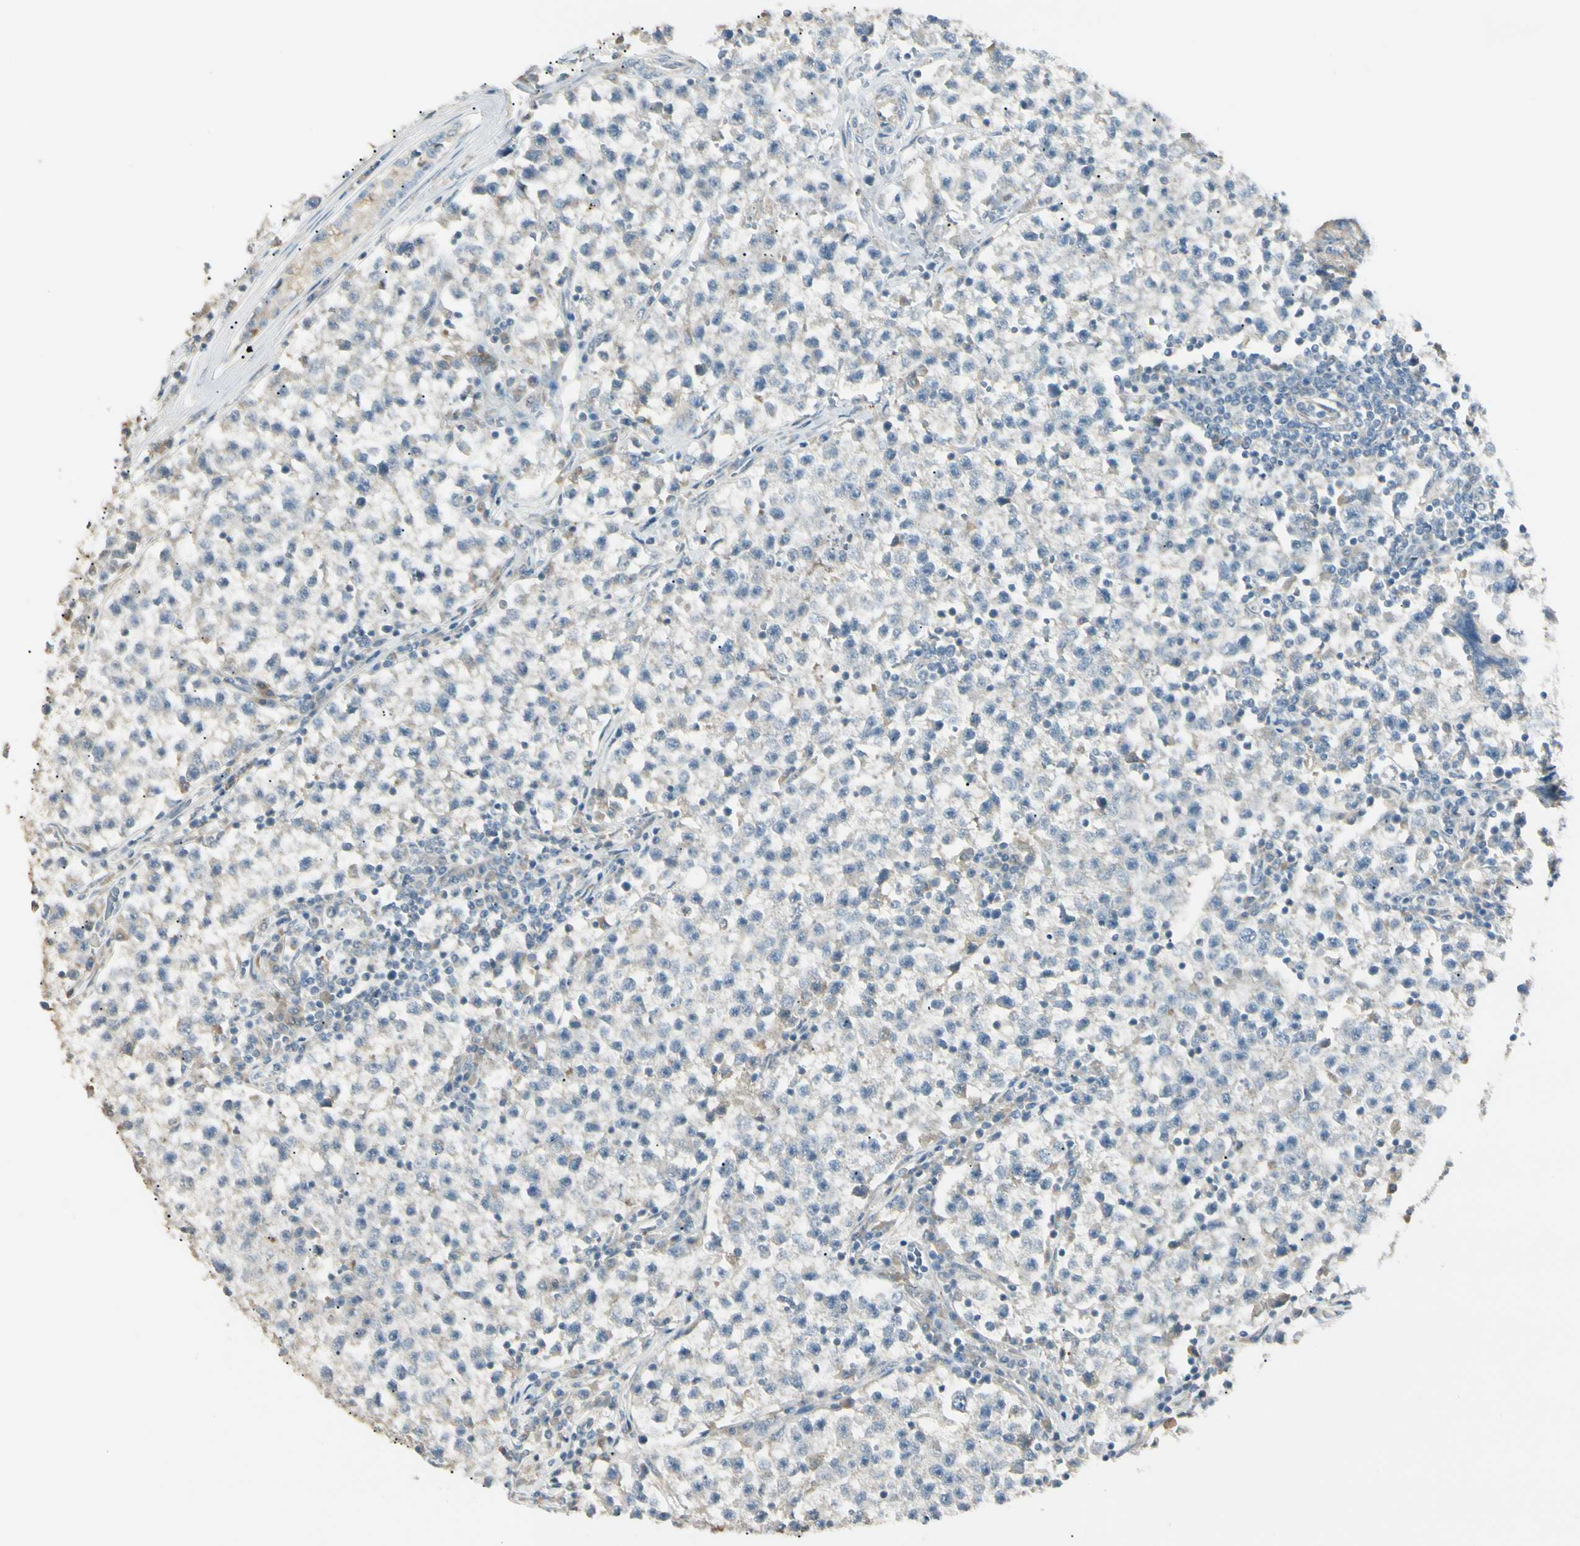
{"staining": {"intensity": "weak", "quantity": "<25%", "location": "cytoplasmic/membranous"}, "tissue": "testis cancer", "cell_type": "Tumor cells", "image_type": "cancer", "snomed": [{"axis": "morphology", "description": "Seminoma, NOS"}, {"axis": "topography", "description": "Testis"}], "caption": "Immunohistochemistry (IHC) histopathology image of neoplastic tissue: testis cancer stained with DAB displays no significant protein positivity in tumor cells.", "gene": "P3H2", "patient": {"sex": "male", "age": 22}}